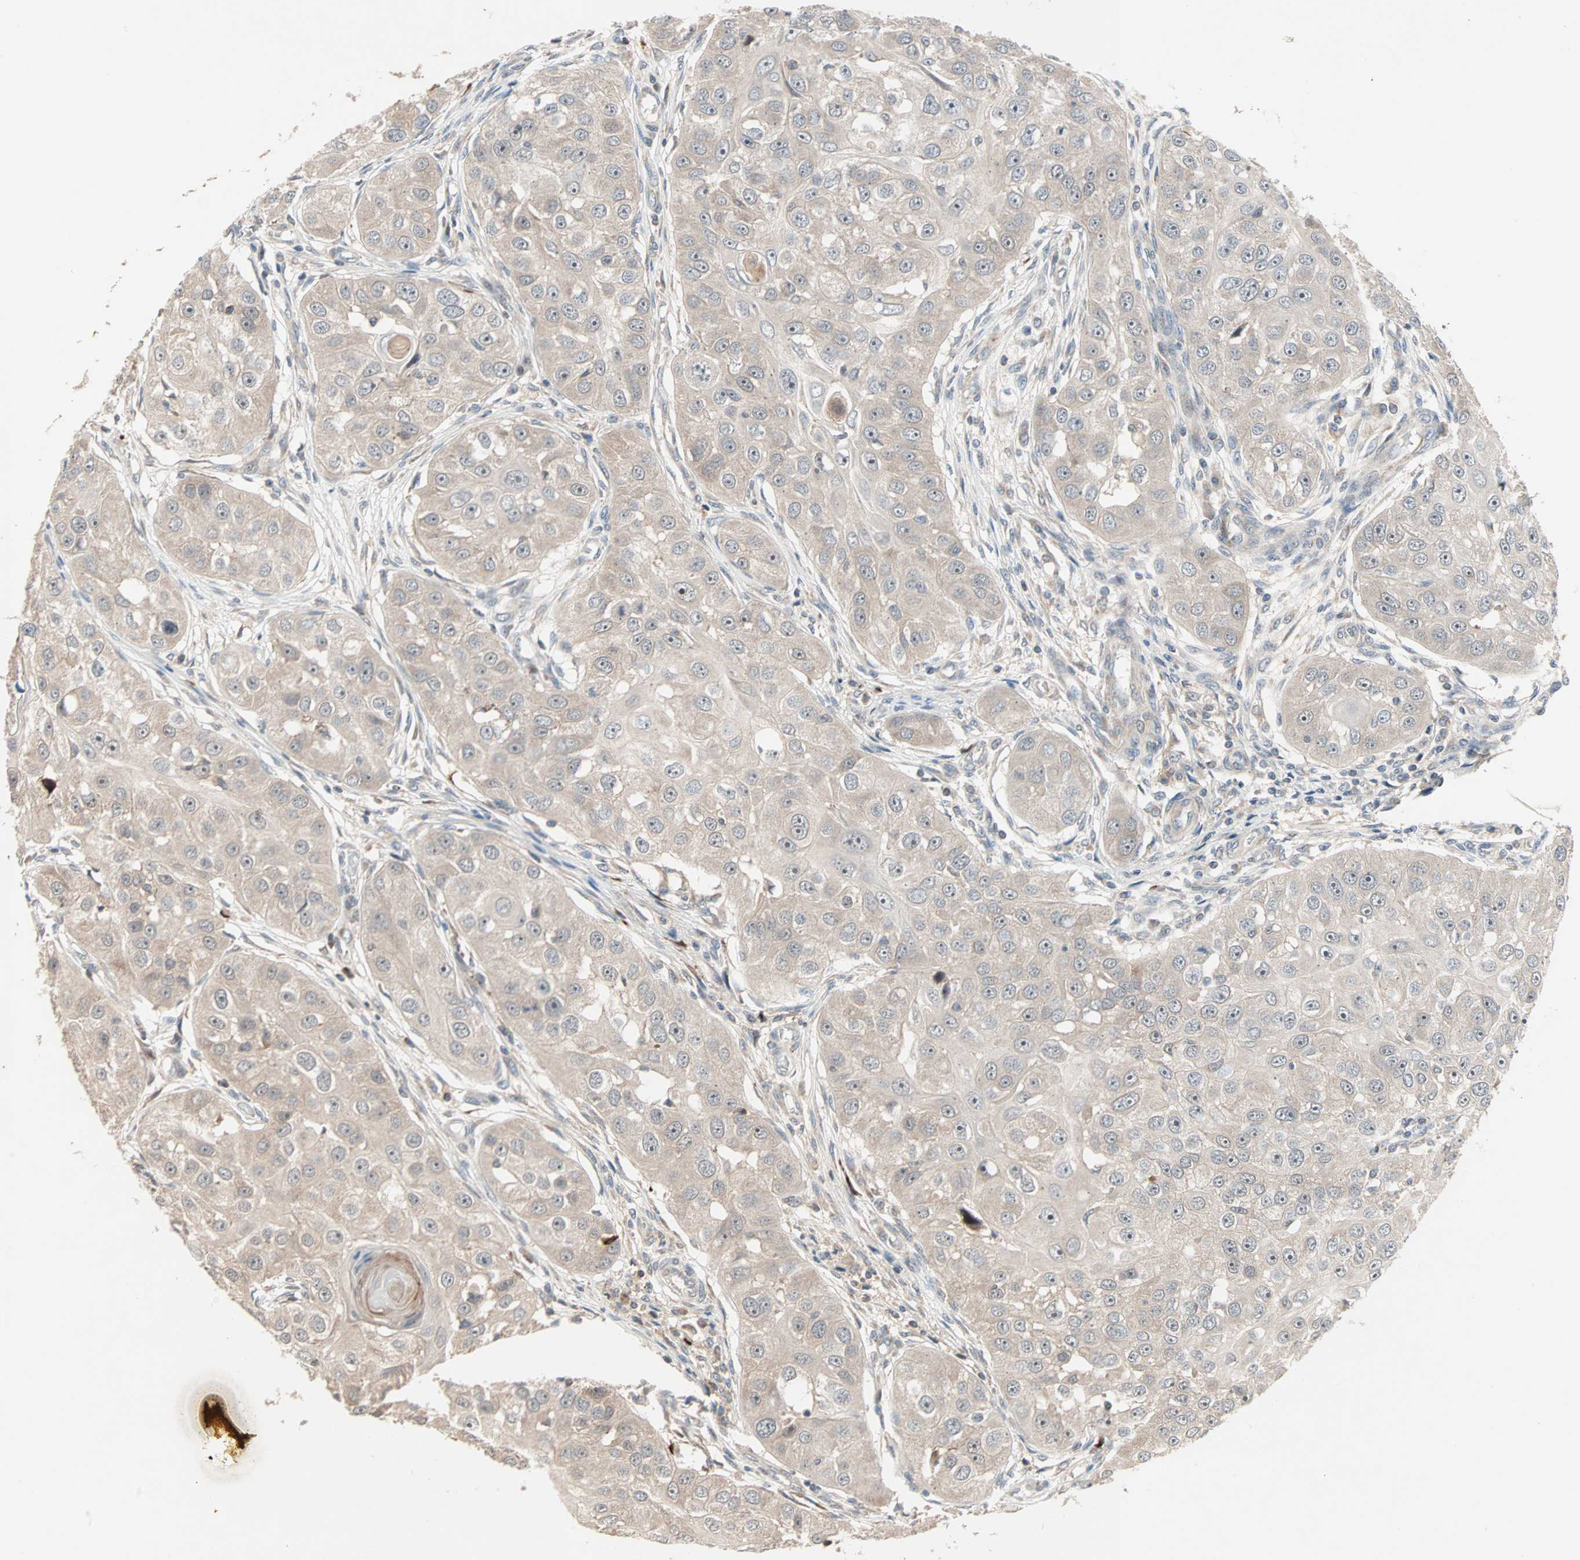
{"staining": {"intensity": "weak", "quantity": "25%-75%", "location": "cytoplasmic/membranous"}, "tissue": "head and neck cancer", "cell_type": "Tumor cells", "image_type": "cancer", "snomed": [{"axis": "morphology", "description": "Normal tissue, NOS"}, {"axis": "morphology", "description": "Squamous cell carcinoma, NOS"}, {"axis": "topography", "description": "Skeletal muscle"}, {"axis": "topography", "description": "Head-Neck"}], "caption": "IHC image of neoplastic tissue: head and neck squamous cell carcinoma stained using immunohistochemistry displays low levels of weak protein expression localized specifically in the cytoplasmic/membranous of tumor cells, appearing as a cytoplasmic/membranous brown color.", "gene": "PROS1", "patient": {"sex": "male", "age": 51}}